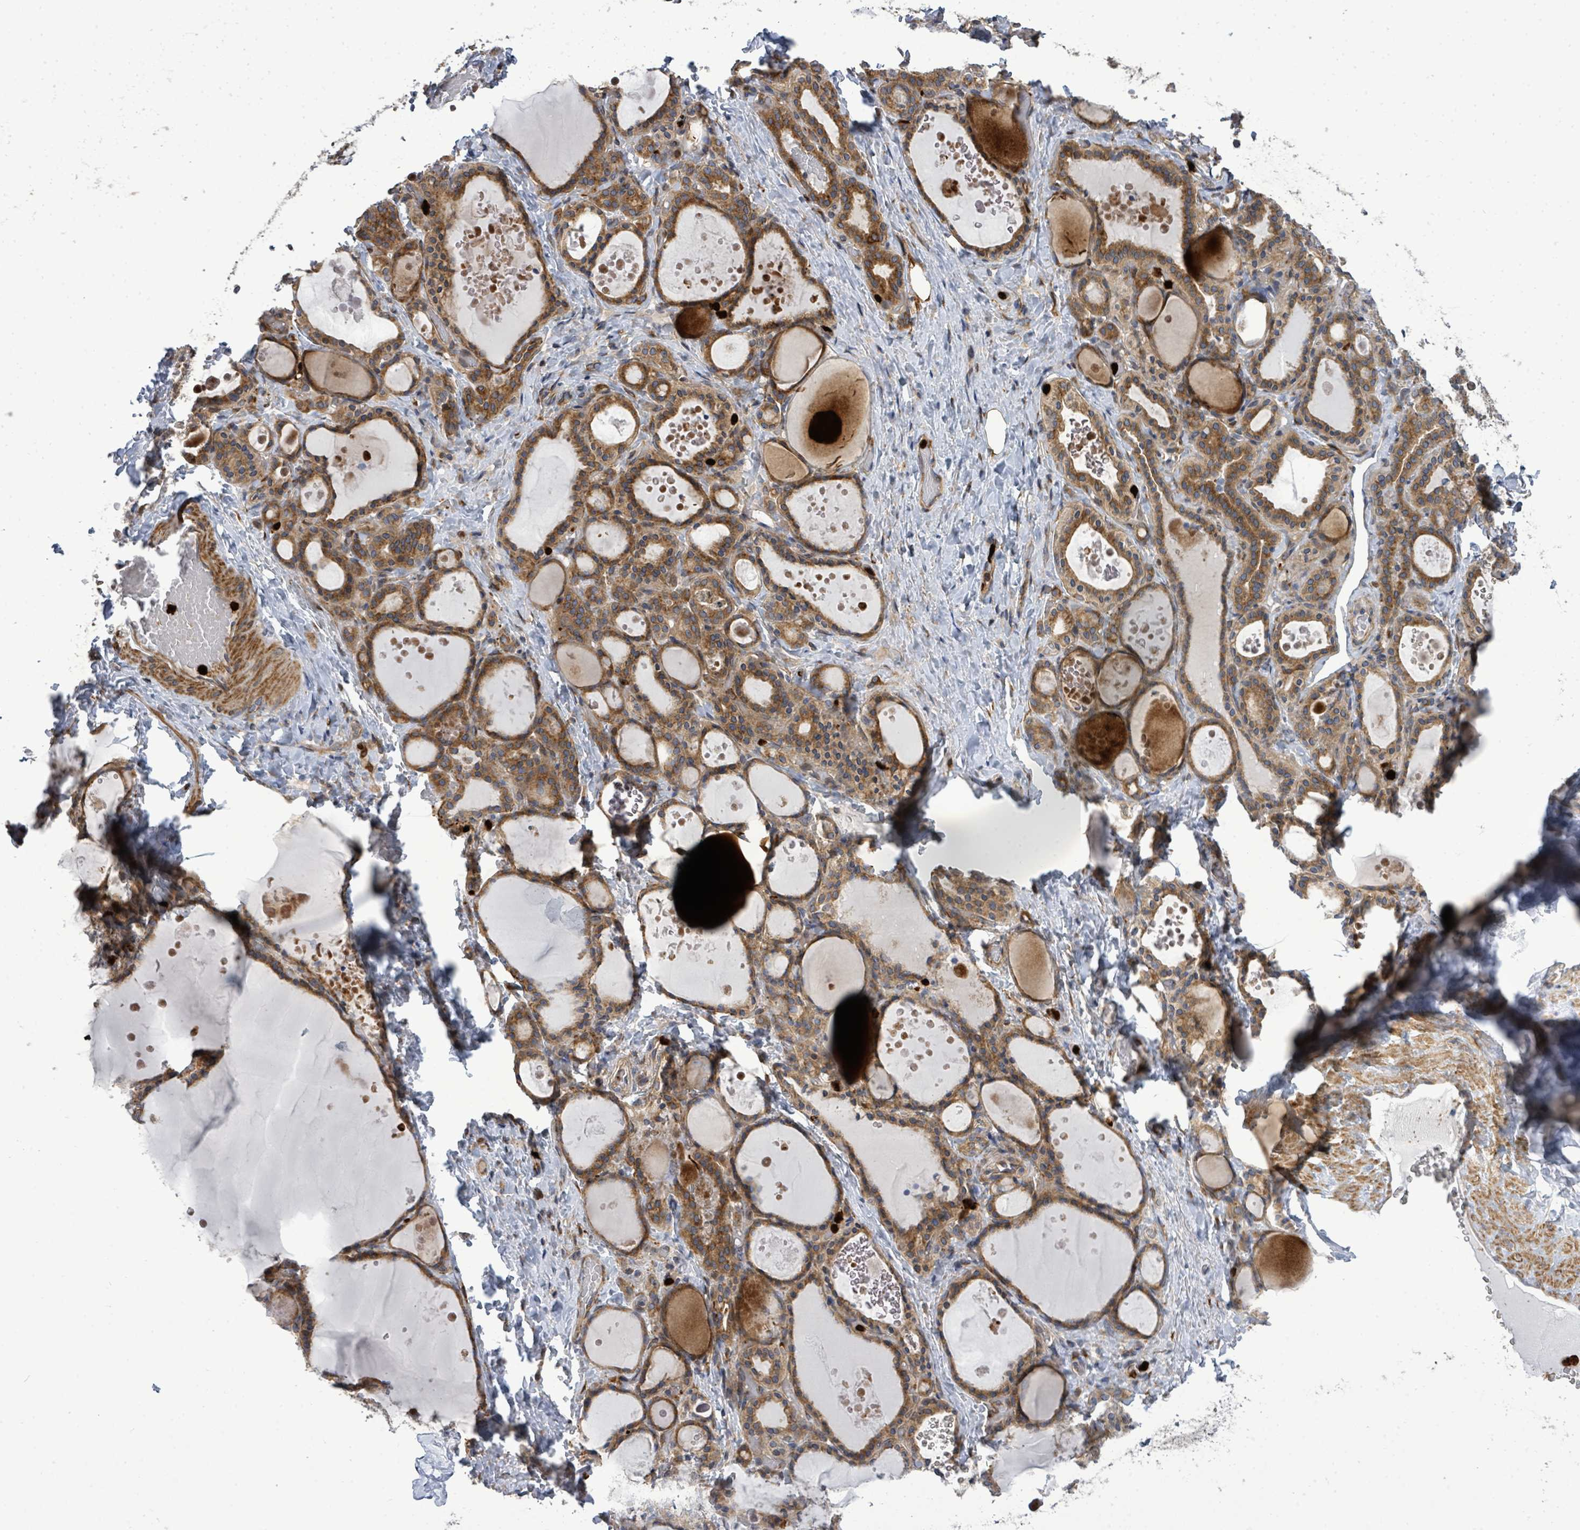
{"staining": {"intensity": "moderate", "quantity": ">75%", "location": "cytoplasmic/membranous"}, "tissue": "thyroid gland", "cell_type": "Glandular cells", "image_type": "normal", "snomed": [{"axis": "morphology", "description": "Normal tissue, NOS"}, {"axis": "topography", "description": "Thyroid gland"}], "caption": "Brown immunohistochemical staining in unremarkable thyroid gland displays moderate cytoplasmic/membranous expression in about >75% of glandular cells. Immunohistochemistry stains the protein in brown and the nuclei are stained blue.", "gene": "SAR1A", "patient": {"sex": "female", "age": 46}}